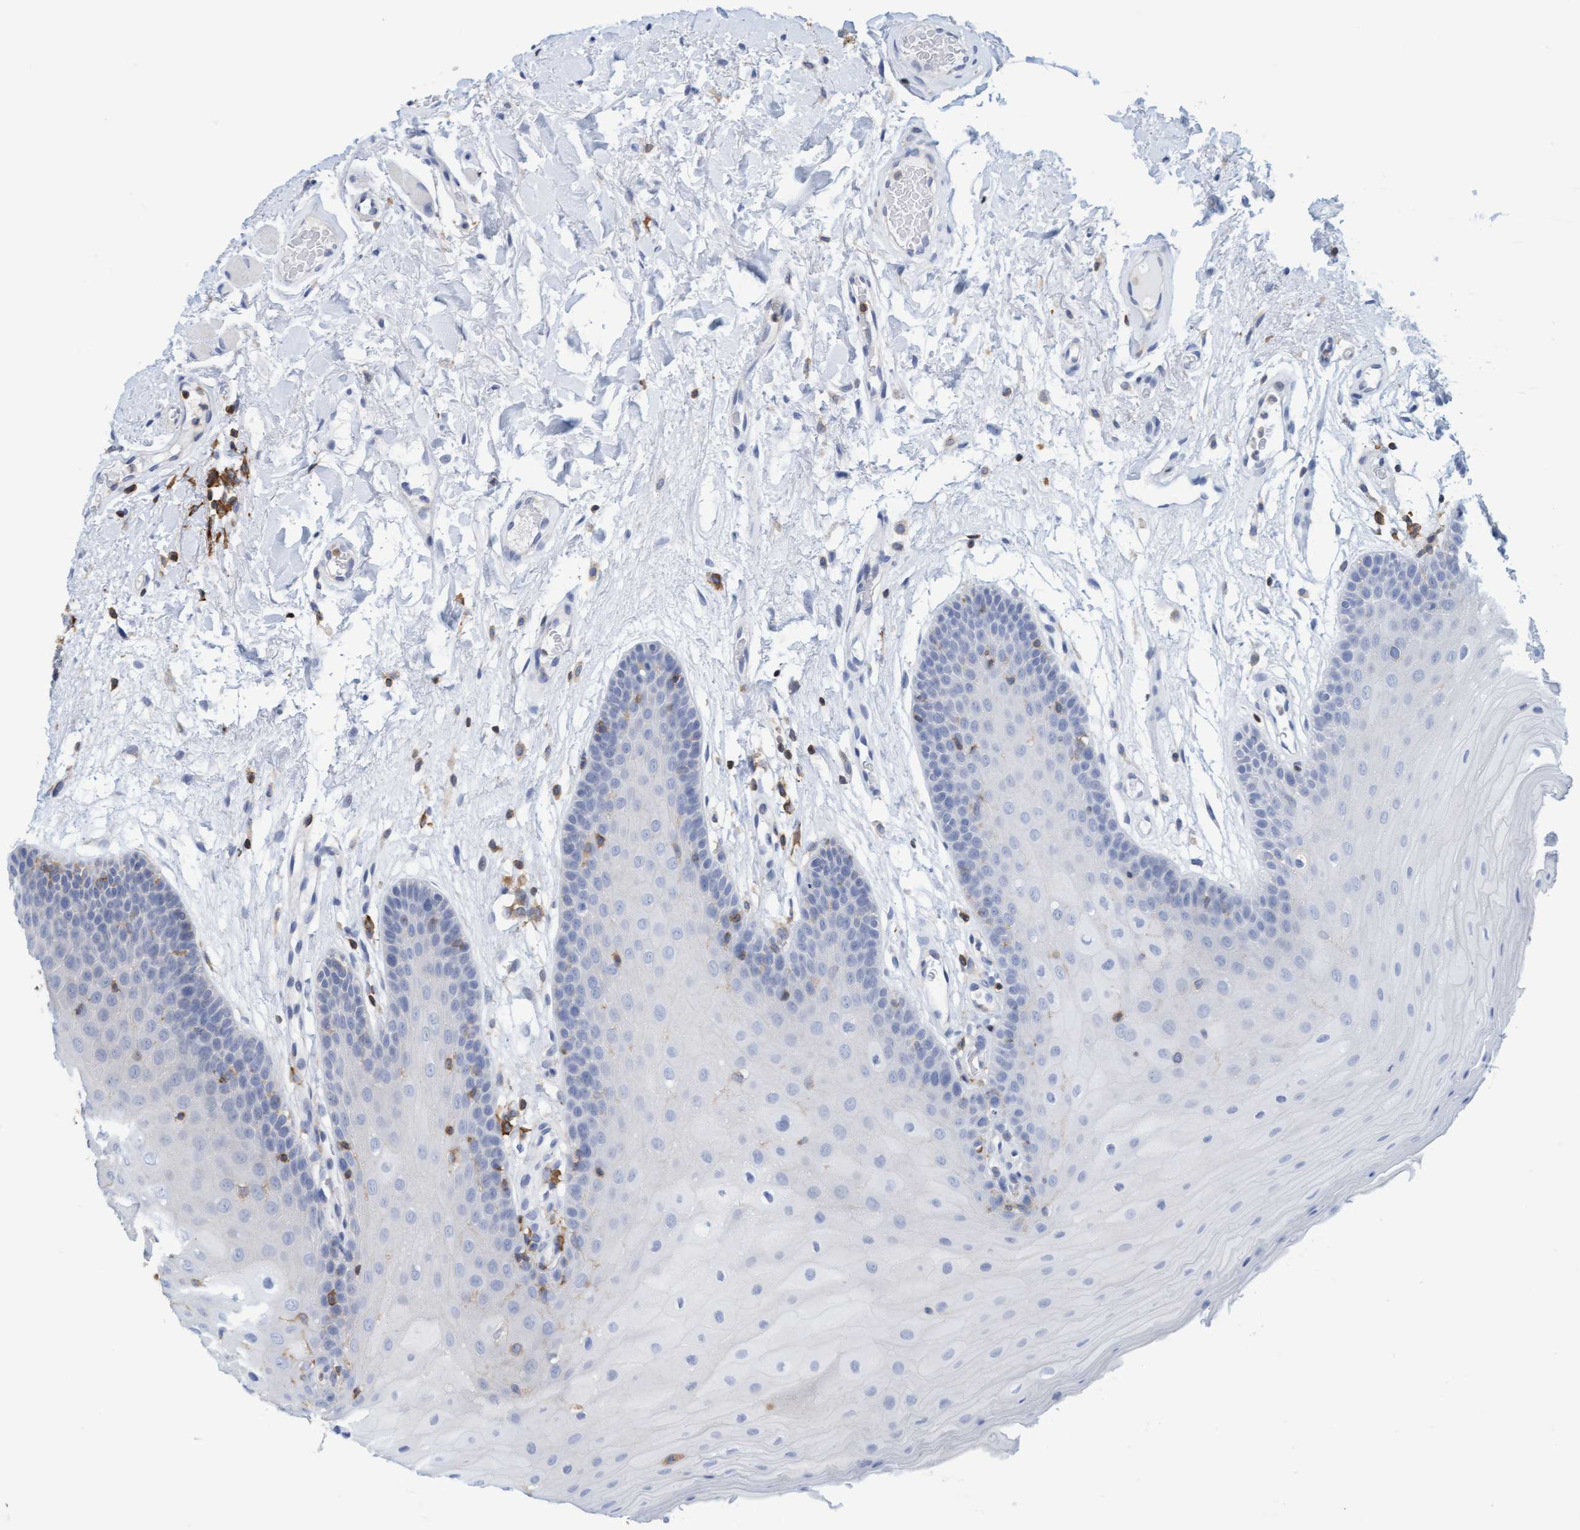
{"staining": {"intensity": "negative", "quantity": "none", "location": "none"}, "tissue": "oral mucosa", "cell_type": "Squamous epithelial cells", "image_type": "normal", "snomed": [{"axis": "morphology", "description": "Normal tissue, NOS"}, {"axis": "morphology", "description": "Squamous cell carcinoma, NOS"}, {"axis": "topography", "description": "Oral tissue"}, {"axis": "topography", "description": "Head-Neck"}], "caption": "The histopathology image displays no staining of squamous epithelial cells in normal oral mucosa.", "gene": "FNBP1", "patient": {"sex": "male", "age": 71}}